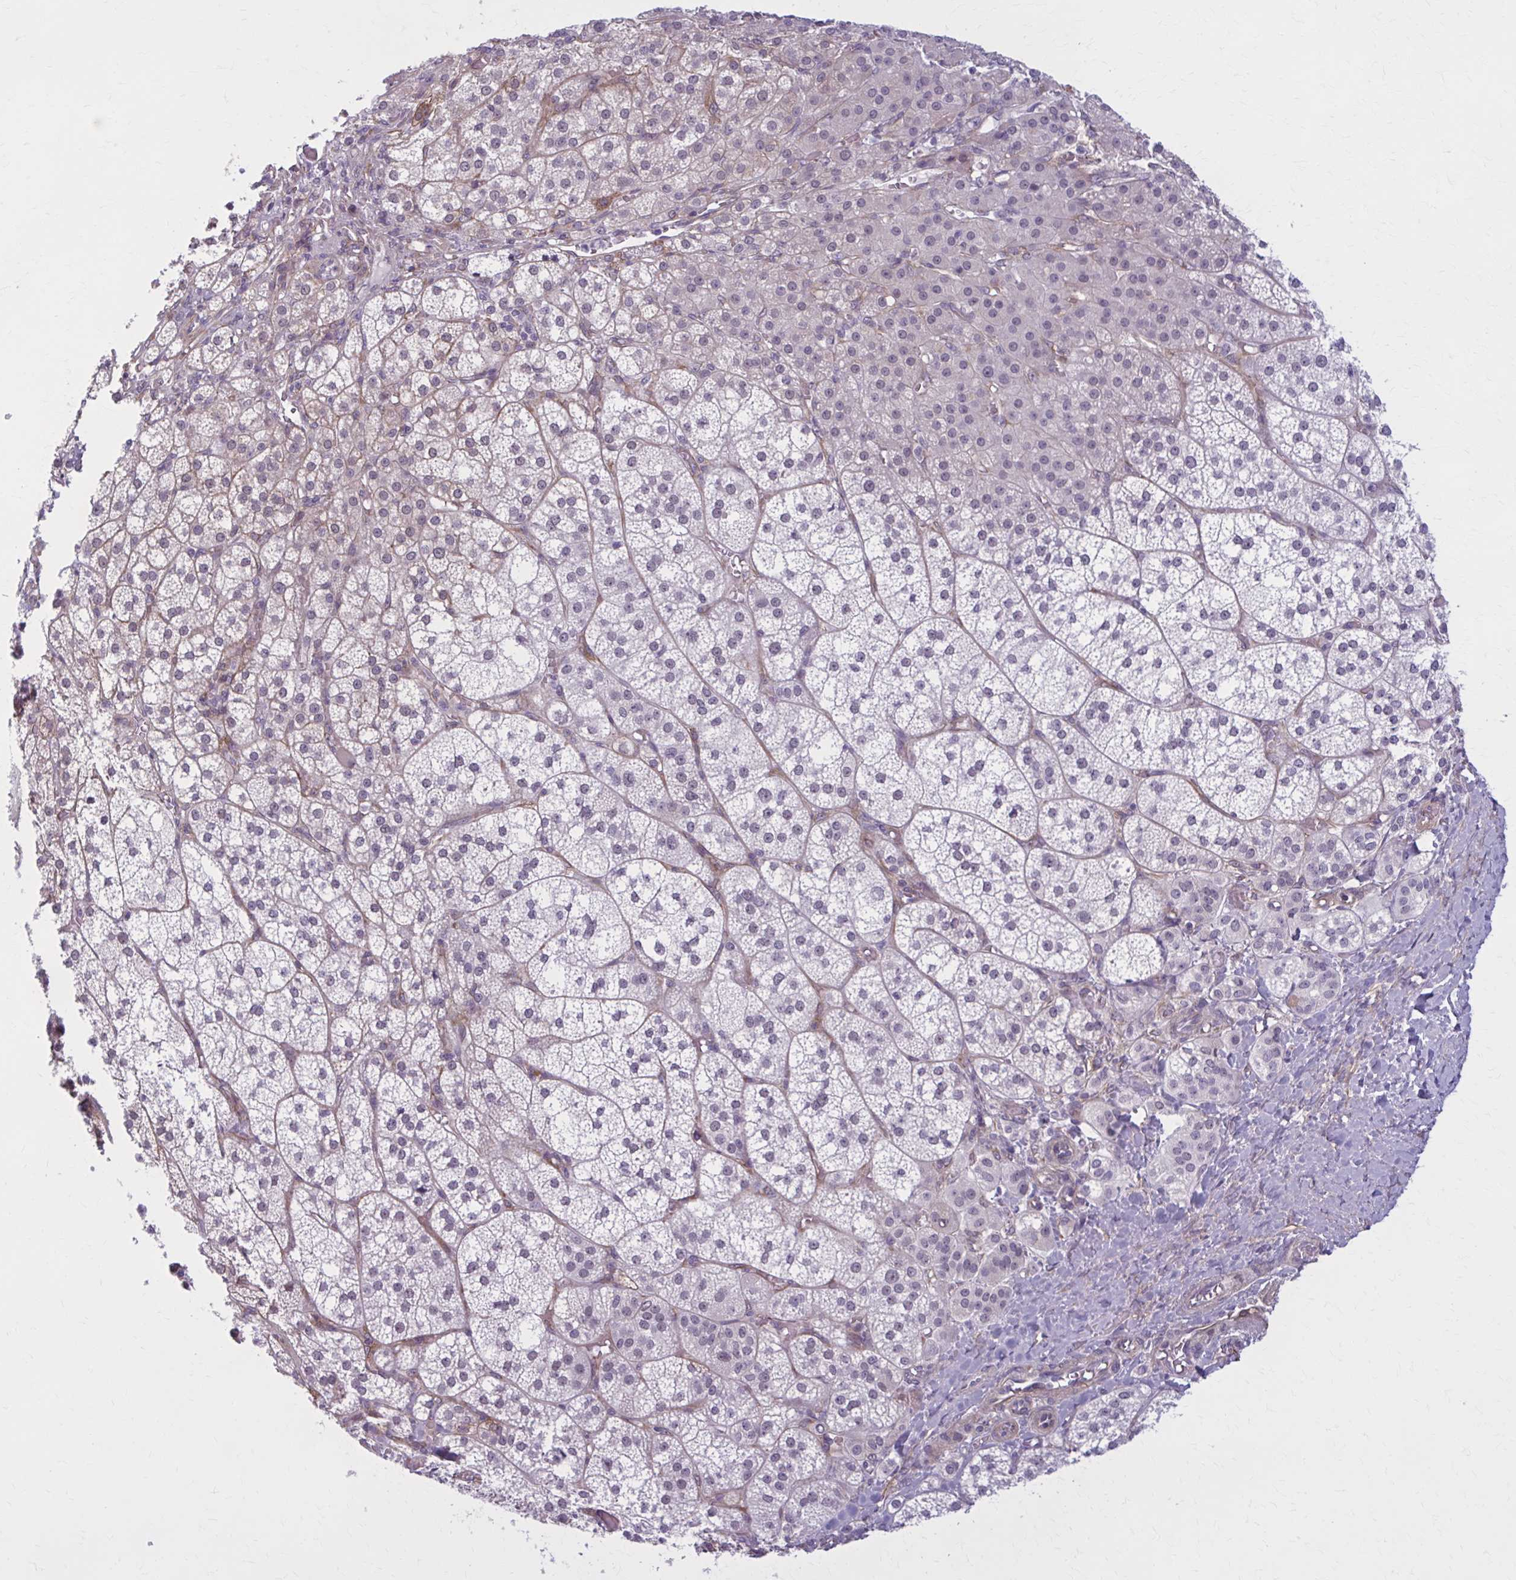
{"staining": {"intensity": "moderate", "quantity": "25%-75%", "location": "cytoplasmic/membranous,nuclear"}, "tissue": "adrenal gland", "cell_type": "Glandular cells", "image_type": "normal", "snomed": [{"axis": "morphology", "description": "Normal tissue, NOS"}, {"axis": "topography", "description": "Adrenal gland"}], "caption": "Unremarkable adrenal gland was stained to show a protein in brown. There is medium levels of moderate cytoplasmic/membranous,nuclear positivity in about 25%-75% of glandular cells. Ihc stains the protein of interest in brown and the nuclei are stained blue.", "gene": "NUMBL", "patient": {"sex": "female", "age": 60}}